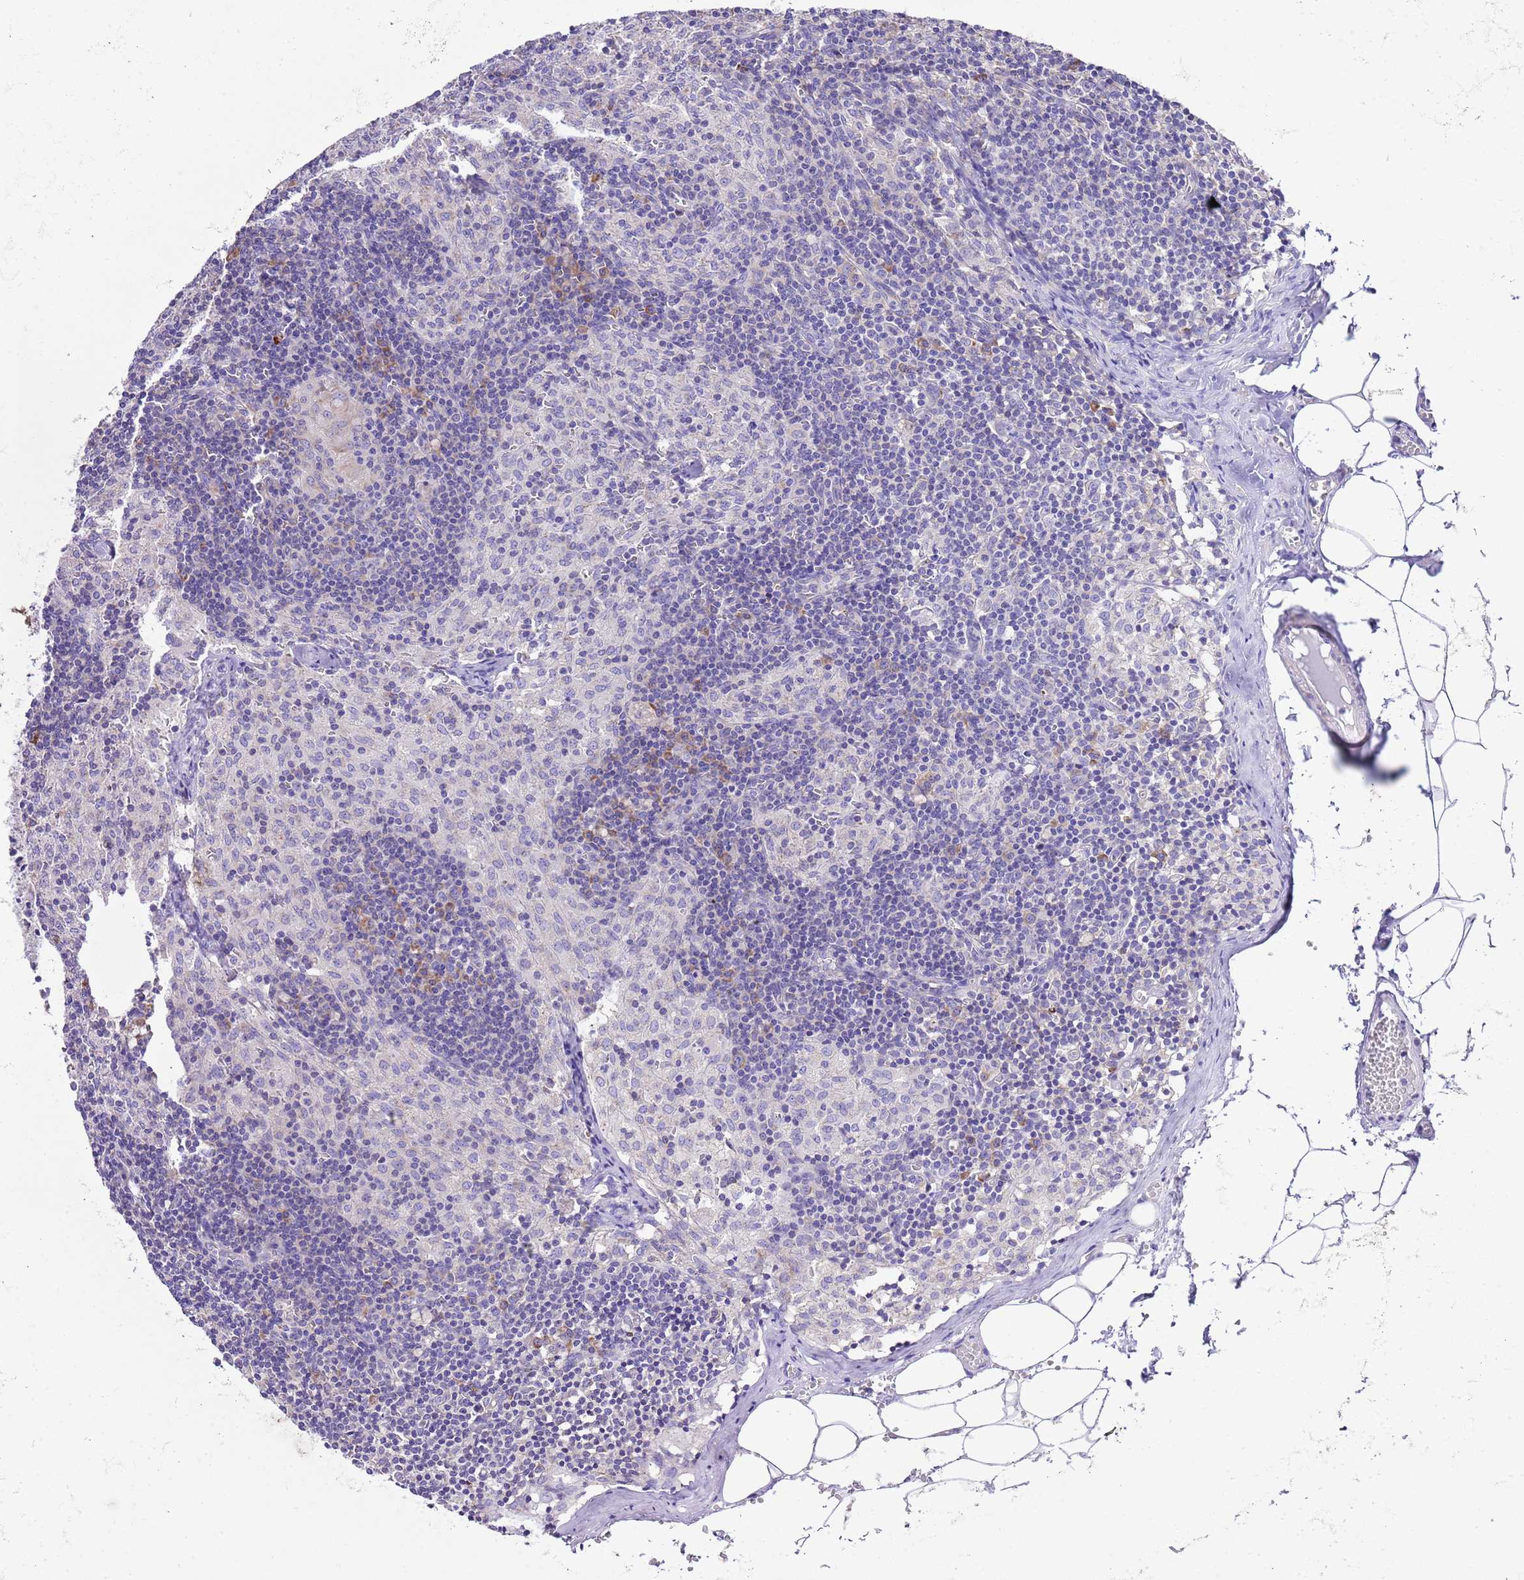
{"staining": {"intensity": "moderate", "quantity": "25%-75%", "location": "cytoplasmic/membranous"}, "tissue": "lymph node", "cell_type": "Germinal center cells", "image_type": "normal", "snomed": [{"axis": "morphology", "description": "Normal tissue, NOS"}, {"axis": "topography", "description": "Lymph node"}], "caption": "A histopathology image of human lymph node stained for a protein reveals moderate cytoplasmic/membranous brown staining in germinal center cells. Nuclei are stained in blue.", "gene": "RPS10", "patient": {"sex": "female", "age": 42}}